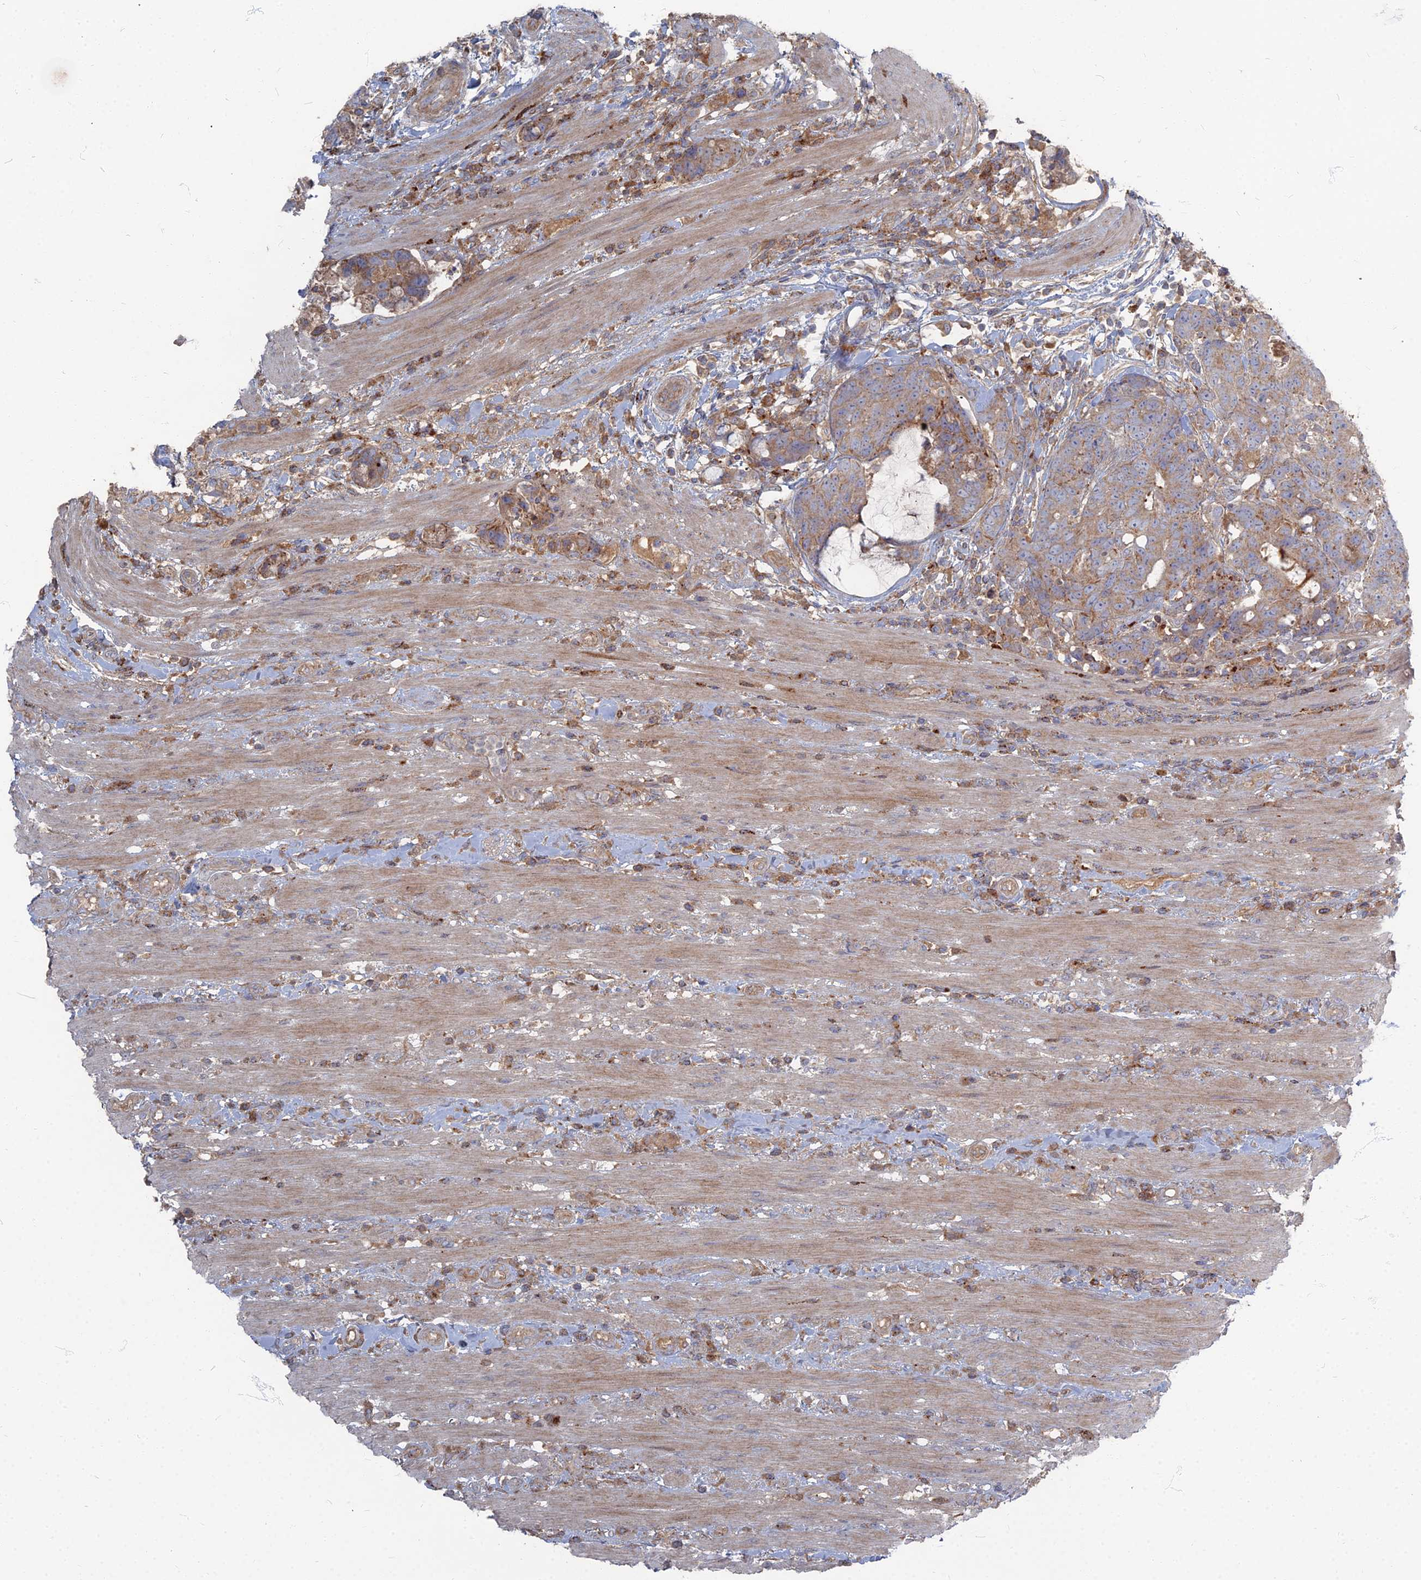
{"staining": {"intensity": "moderate", "quantity": ">75%", "location": "cytoplasmic/membranous"}, "tissue": "colorectal cancer", "cell_type": "Tumor cells", "image_type": "cancer", "snomed": [{"axis": "morphology", "description": "Adenocarcinoma, NOS"}, {"axis": "topography", "description": "Colon"}], "caption": "Immunohistochemical staining of human colorectal cancer (adenocarcinoma) shows moderate cytoplasmic/membranous protein positivity in approximately >75% of tumor cells. Using DAB (3,3'-diaminobenzidine) (brown) and hematoxylin (blue) stains, captured at high magnification using brightfield microscopy.", "gene": "PPCDC", "patient": {"sex": "female", "age": 82}}